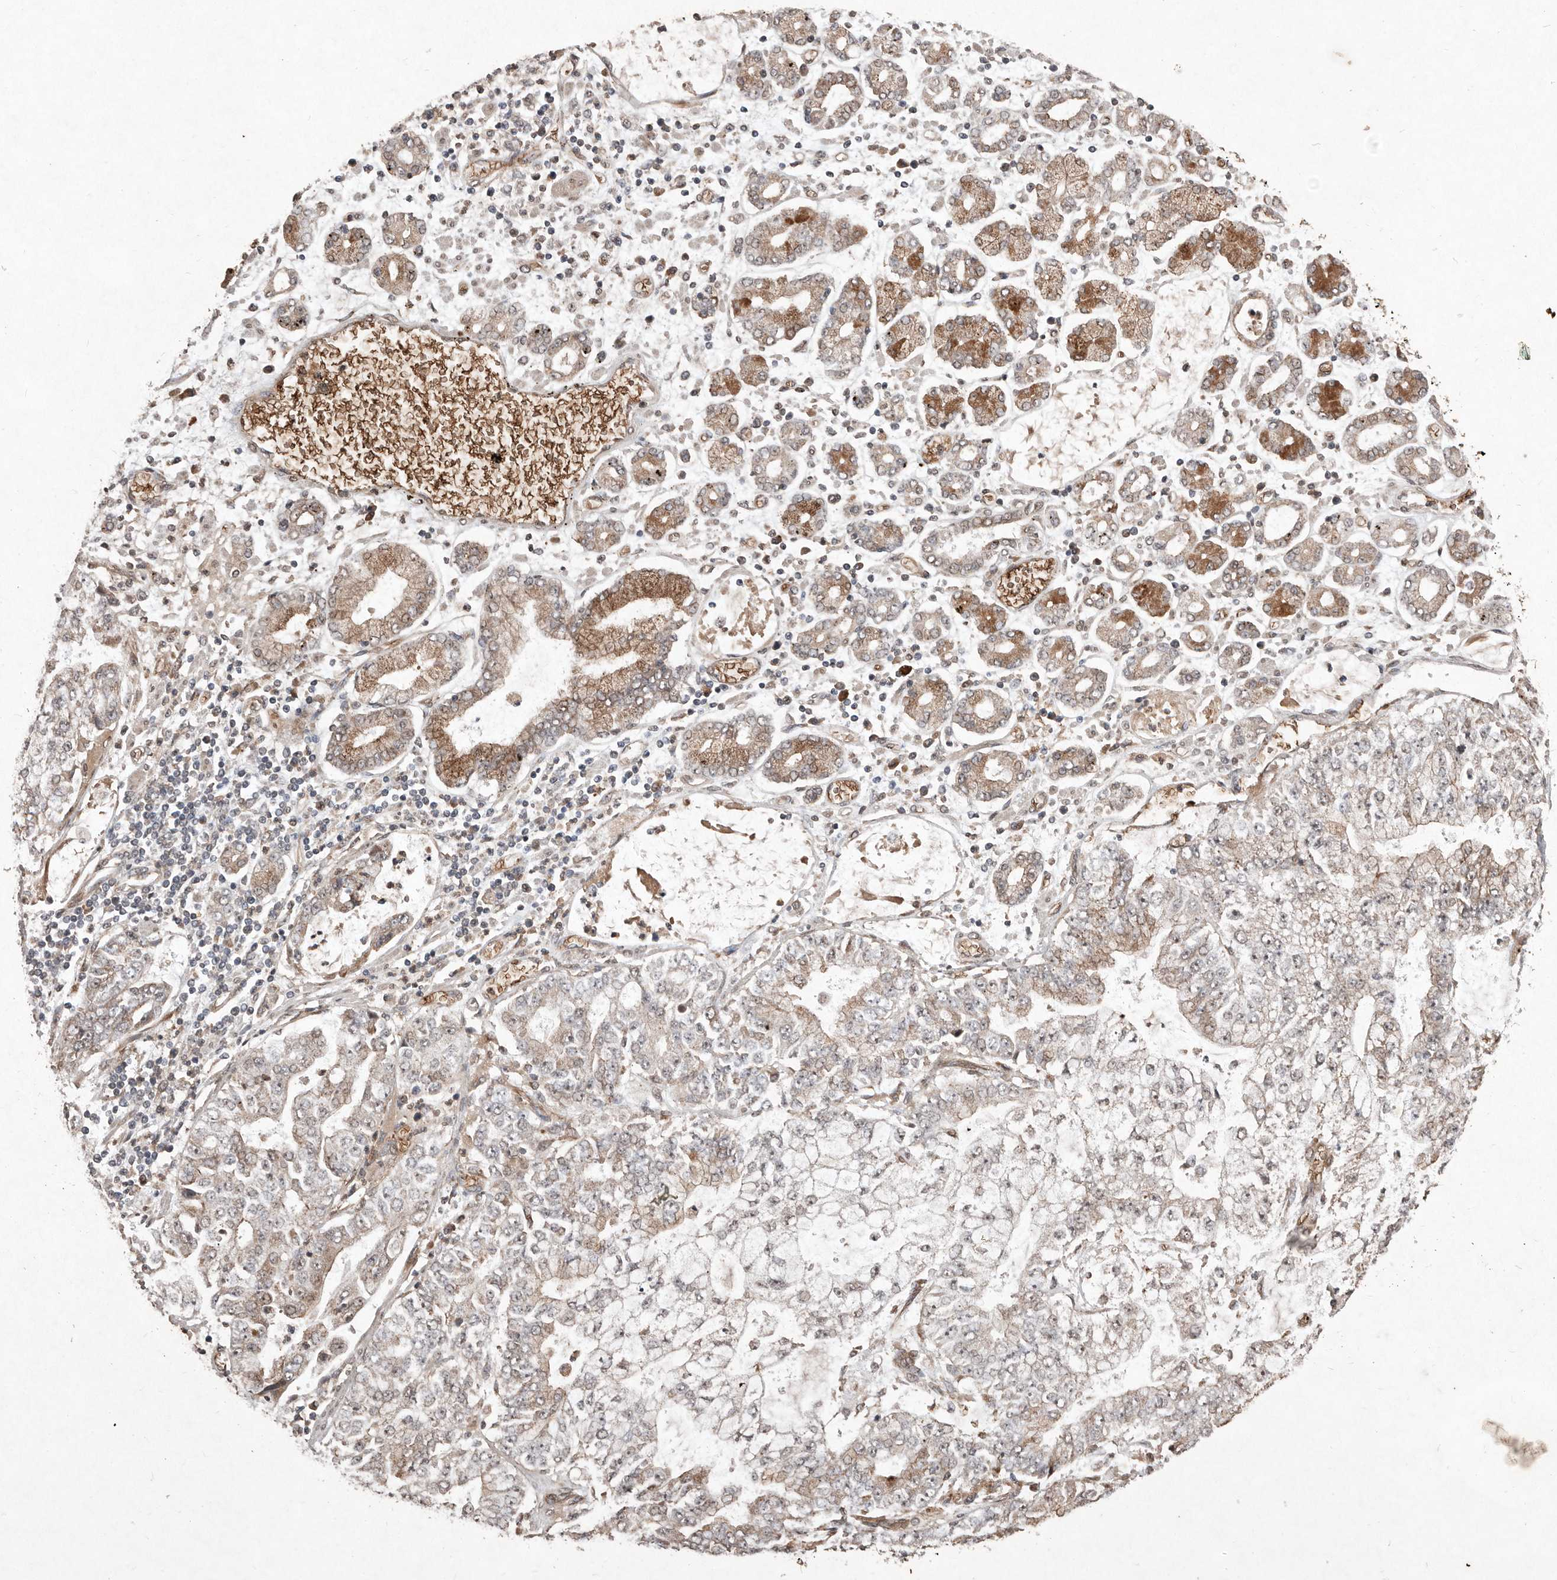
{"staining": {"intensity": "moderate", "quantity": "<25%", "location": "cytoplasmic/membranous"}, "tissue": "stomach cancer", "cell_type": "Tumor cells", "image_type": "cancer", "snomed": [{"axis": "morphology", "description": "Adenocarcinoma, NOS"}, {"axis": "topography", "description": "Stomach"}], "caption": "Tumor cells exhibit low levels of moderate cytoplasmic/membranous positivity in about <25% of cells in adenocarcinoma (stomach).", "gene": "DIP2C", "patient": {"sex": "male", "age": 76}}